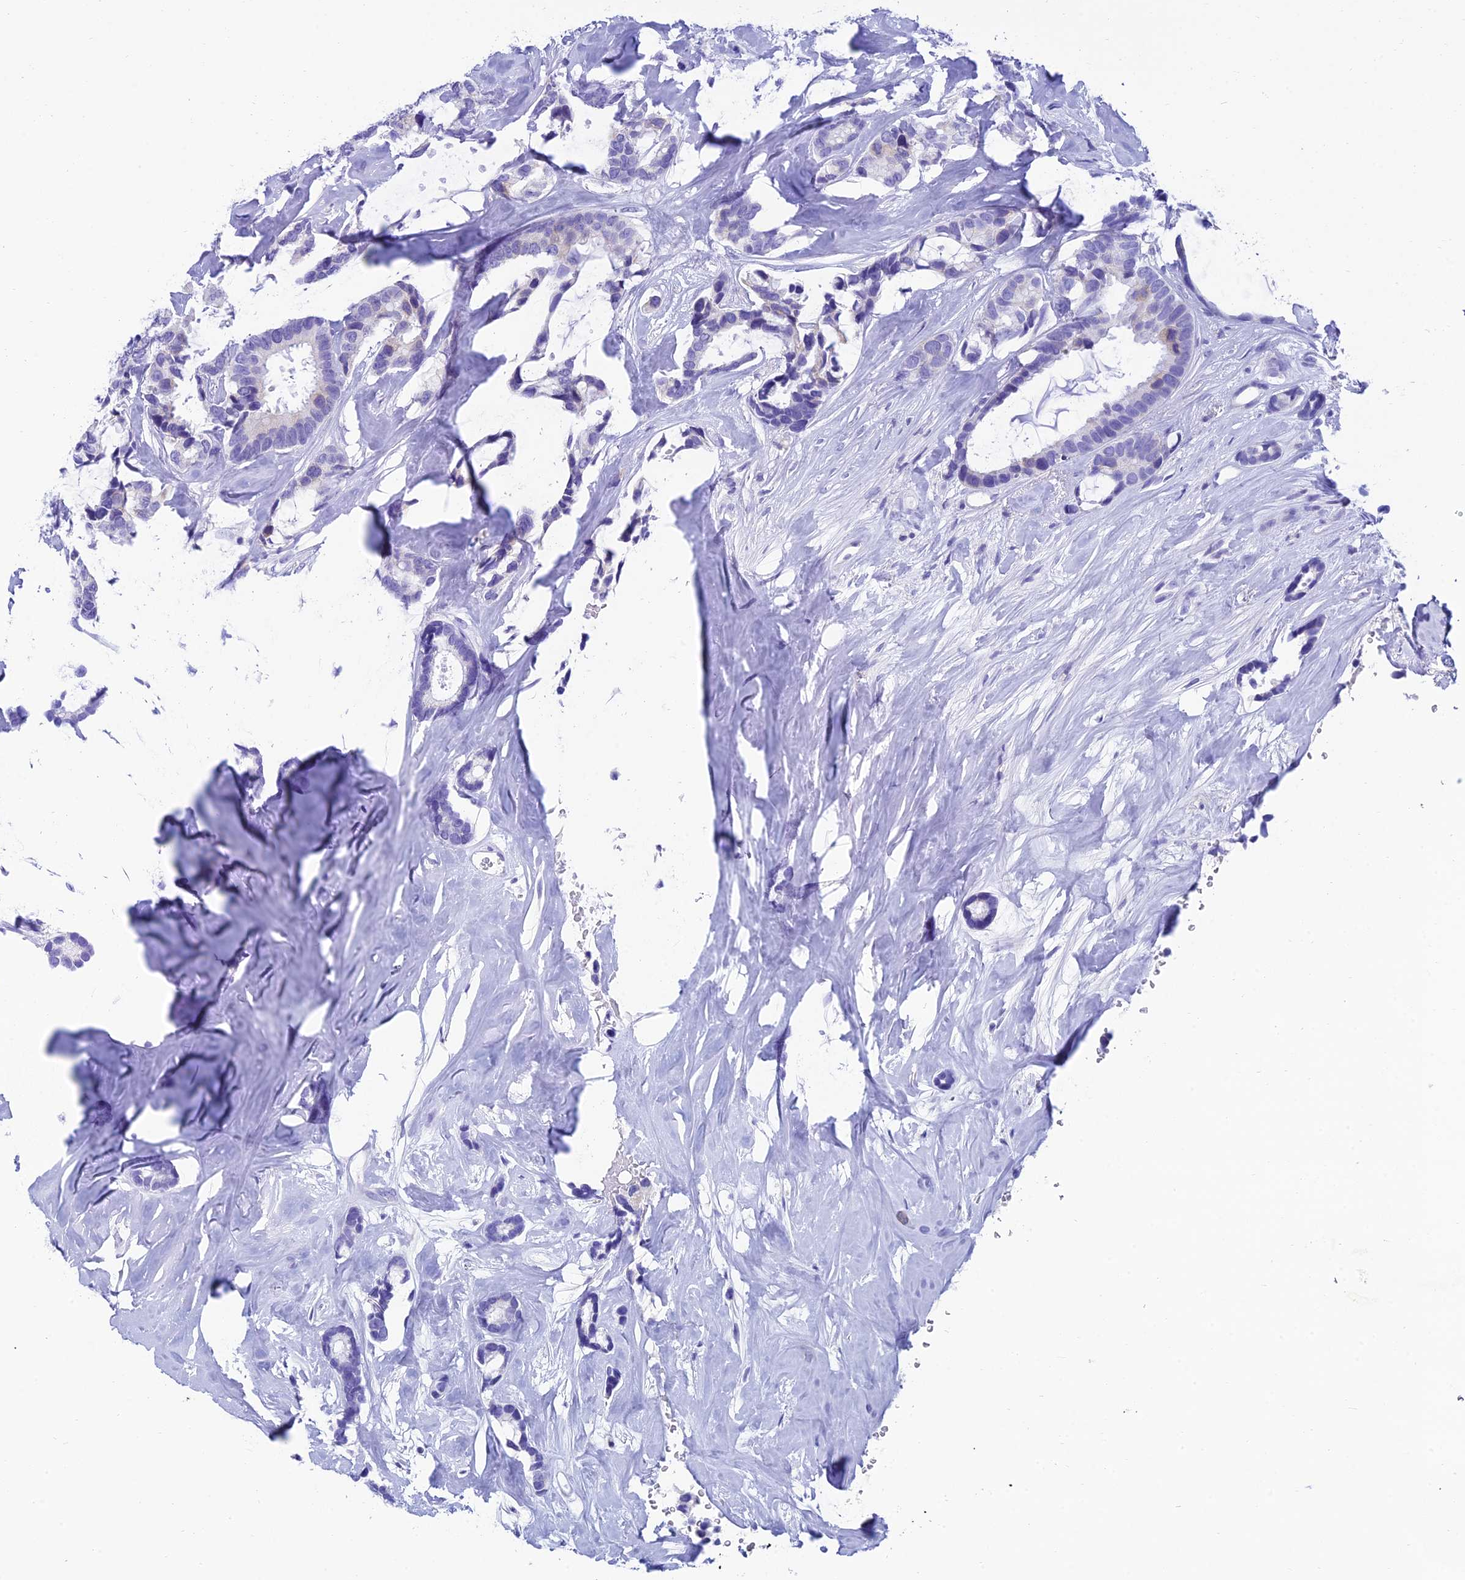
{"staining": {"intensity": "negative", "quantity": "none", "location": "none"}, "tissue": "breast cancer", "cell_type": "Tumor cells", "image_type": "cancer", "snomed": [{"axis": "morphology", "description": "Duct carcinoma"}, {"axis": "topography", "description": "Breast"}], "caption": "This is an immunohistochemistry (IHC) photomicrograph of breast cancer. There is no expression in tumor cells.", "gene": "REEP4", "patient": {"sex": "female", "age": 87}}